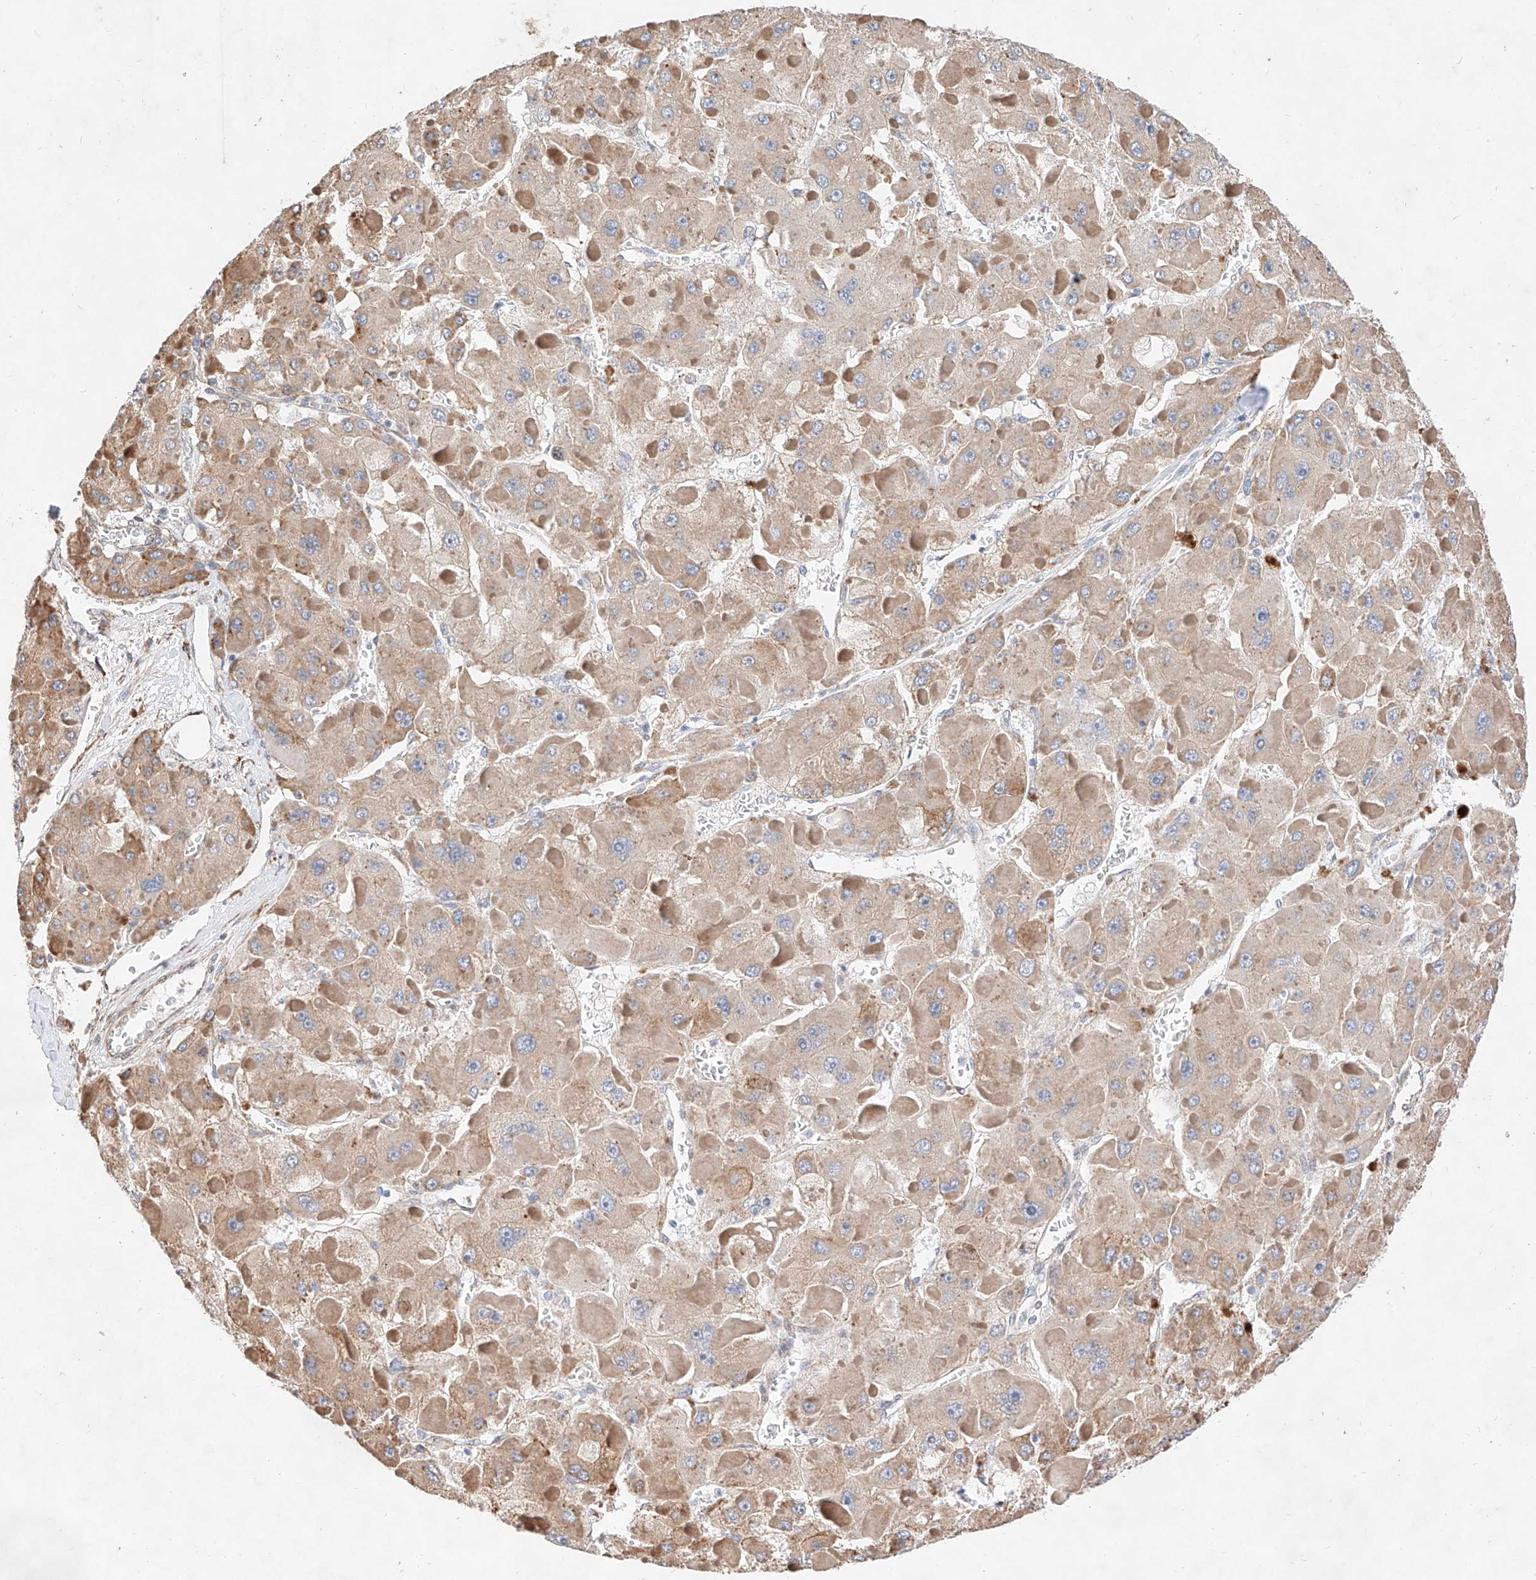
{"staining": {"intensity": "weak", "quantity": ">75%", "location": "cytoplasmic/membranous"}, "tissue": "liver cancer", "cell_type": "Tumor cells", "image_type": "cancer", "snomed": [{"axis": "morphology", "description": "Carcinoma, Hepatocellular, NOS"}, {"axis": "topography", "description": "Liver"}], "caption": "Immunohistochemical staining of liver hepatocellular carcinoma reveals low levels of weak cytoplasmic/membranous positivity in about >75% of tumor cells. (DAB IHC, brown staining for protein, blue staining for nuclei).", "gene": "ATP9B", "patient": {"sex": "female", "age": 73}}